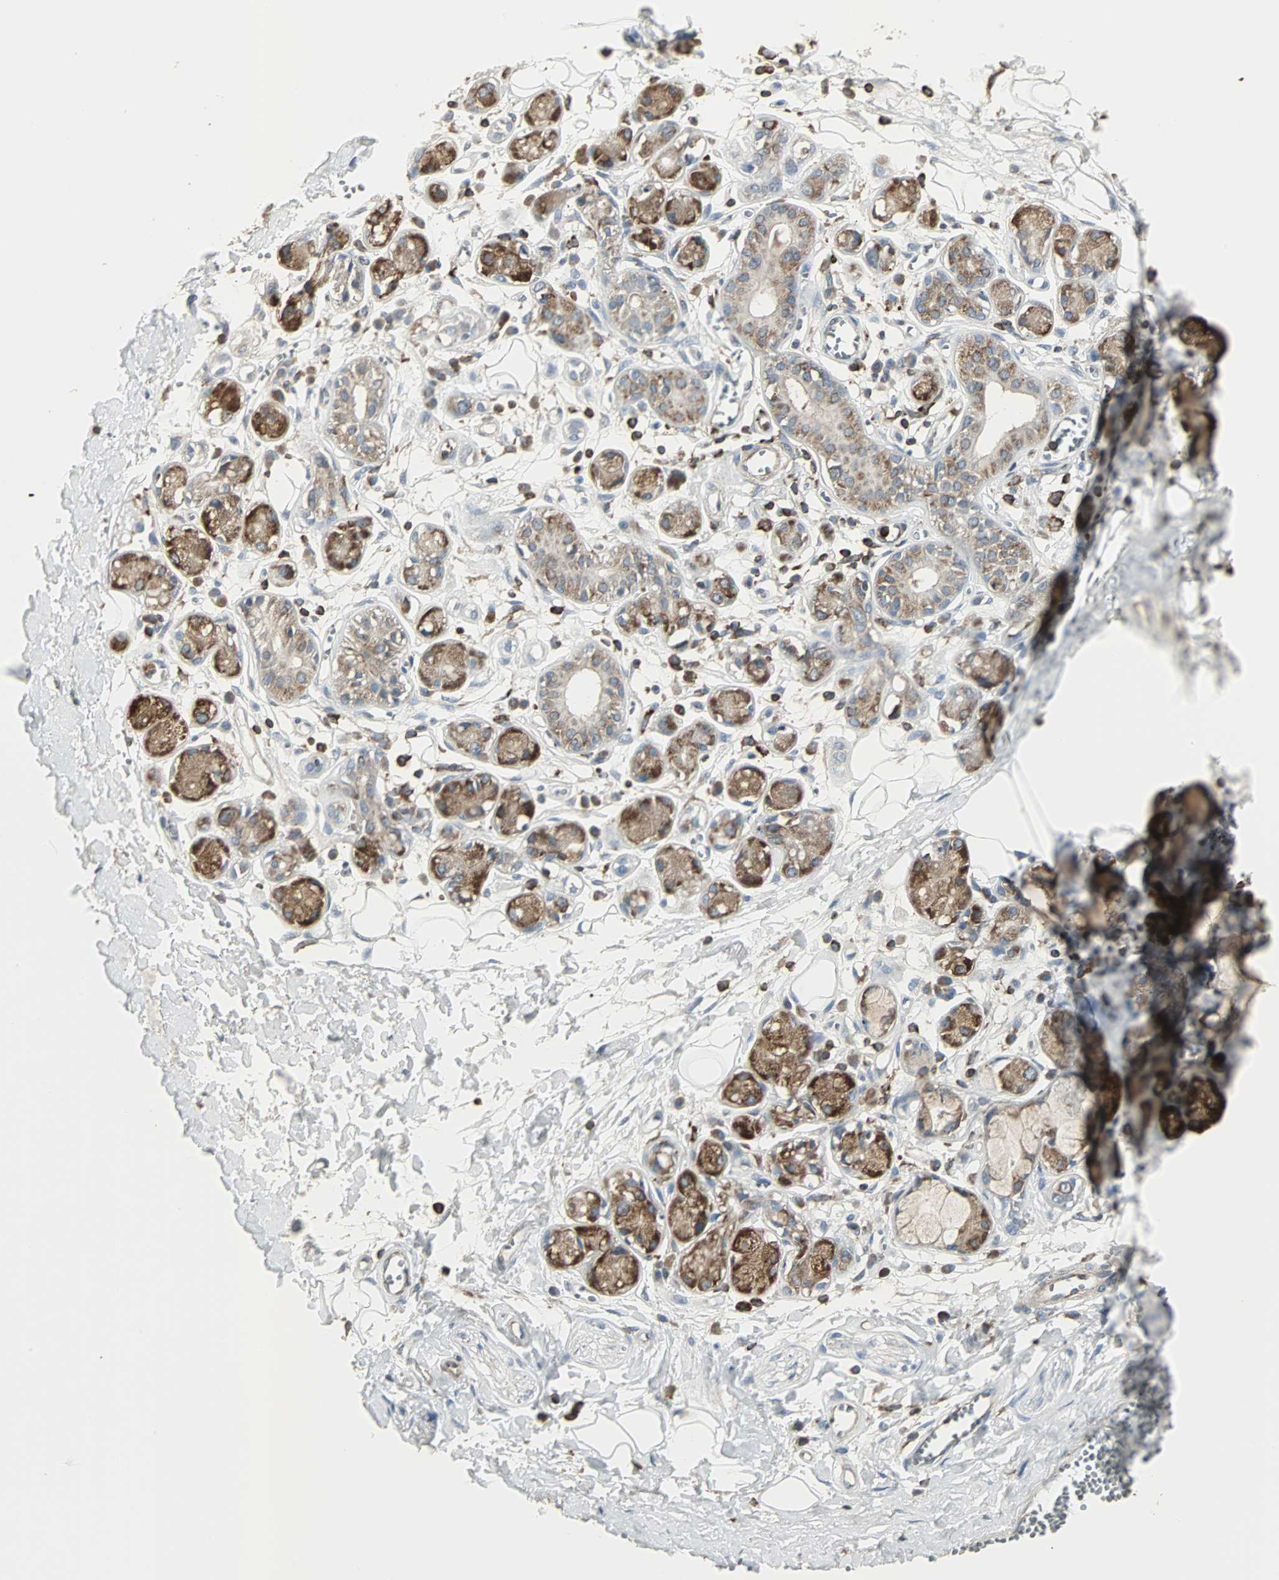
{"staining": {"intensity": "negative", "quantity": "none", "location": "none"}, "tissue": "adipose tissue", "cell_type": "Adipocytes", "image_type": "normal", "snomed": [{"axis": "morphology", "description": "Normal tissue, NOS"}, {"axis": "morphology", "description": "Inflammation, NOS"}, {"axis": "topography", "description": "Salivary gland"}, {"axis": "topography", "description": "Peripheral nerve tissue"}], "caption": "This histopathology image is of normal adipose tissue stained with immunohistochemistry to label a protein in brown with the nuclei are counter-stained blue. There is no expression in adipocytes. (Immunohistochemistry (ihc), brightfield microscopy, high magnification).", "gene": "LRRFIP1", "patient": {"sex": "female", "age": 75}}